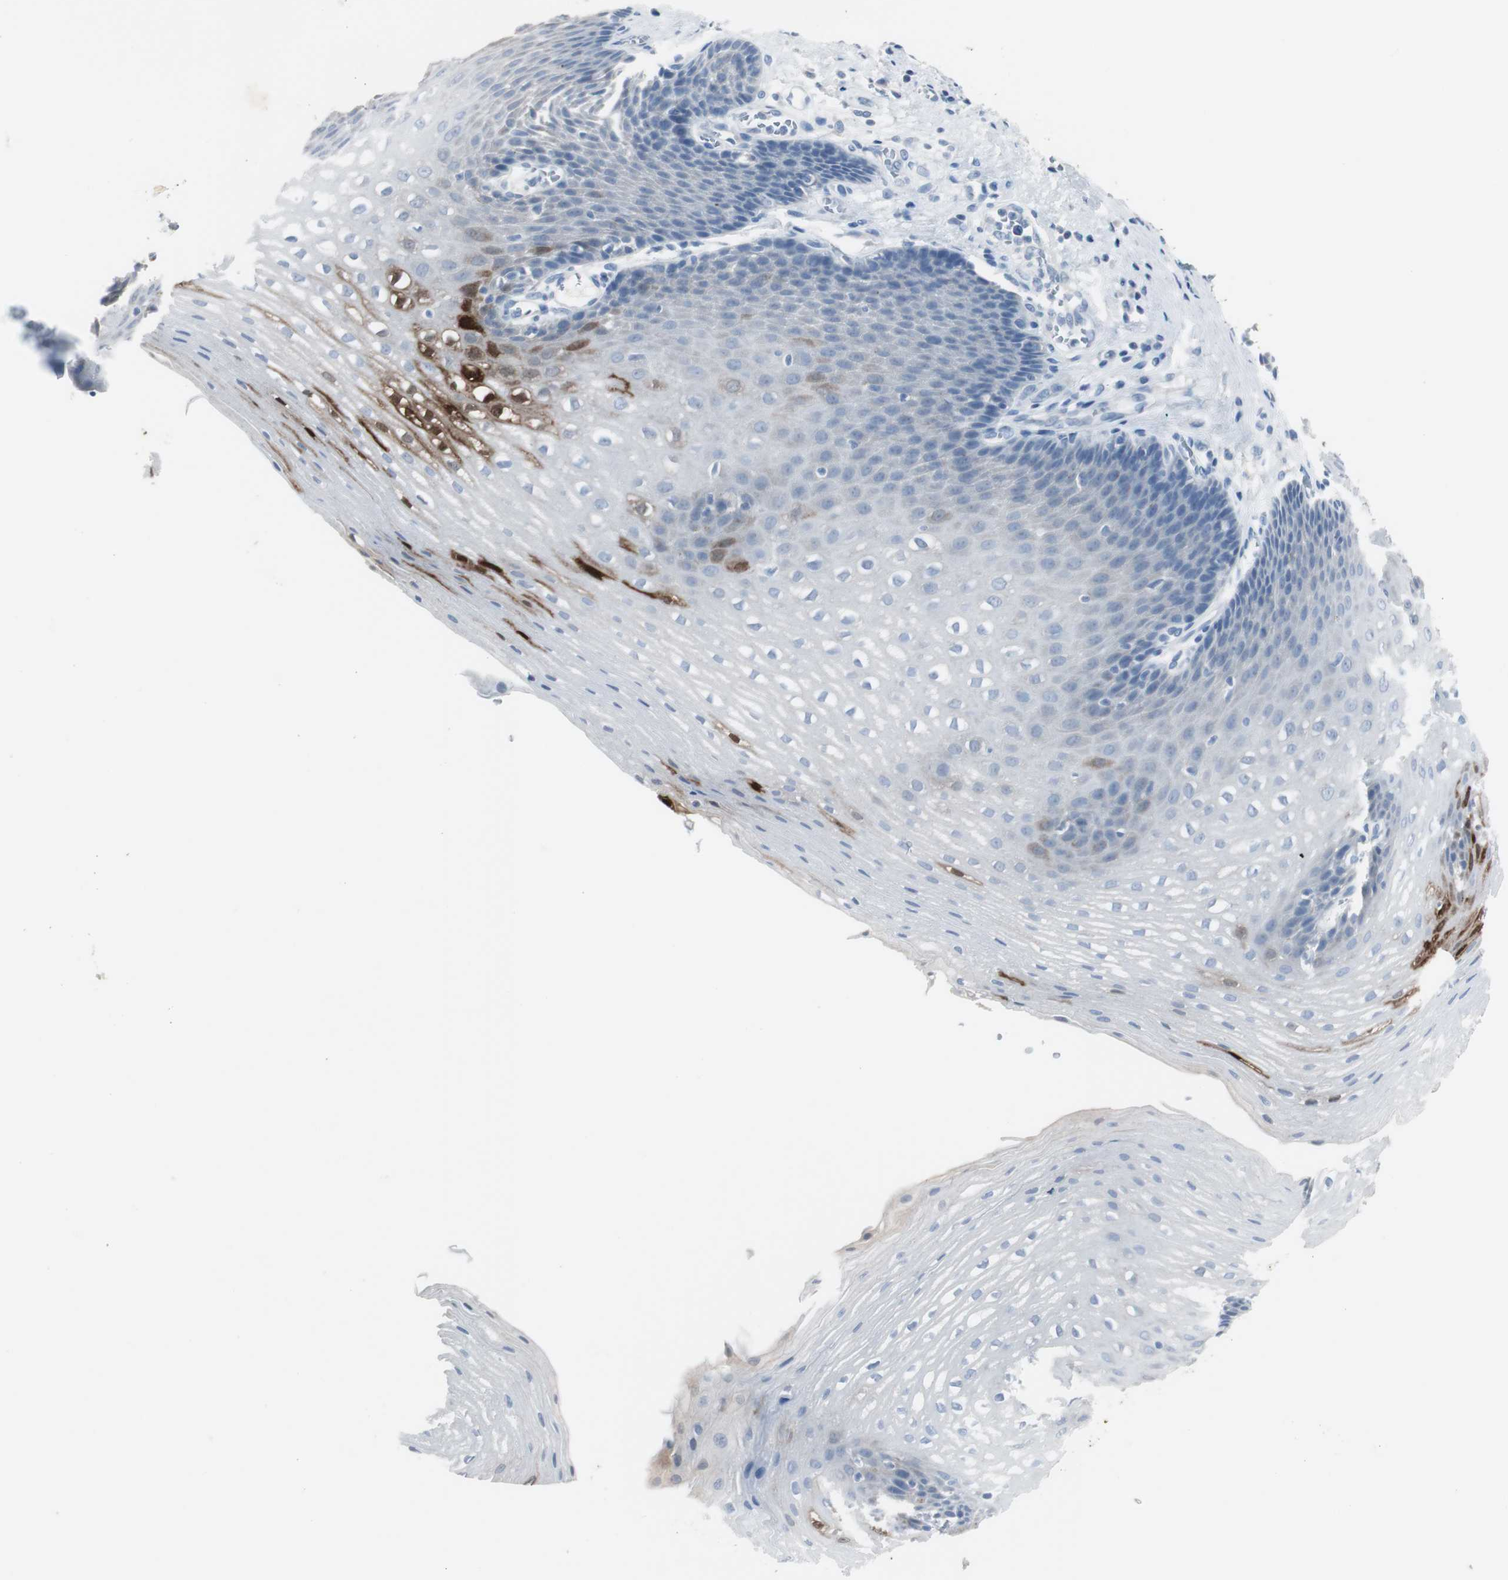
{"staining": {"intensity": "strong", "quantity": "<25%", "location": "cytoplasmic/membranous,nuclear"}, "tissue": "esophagus", "cell_type": "Squamous epithelial cells", "image_type": "normal", "snomed": [{"axis": "morphology", "description": "Normal tissue, NOS"}, {"axis": "topography", "description": "Esophagus"}], "caption": "IHC image of benign esophagus stained for a protein (brown), which demonstrates medium levels of strong cytoplasmic/membranous,nuclear positivity in about <25% of squamous epithelial cells.", "gene": "S100A7A", "patient": {"sex": "male", "age": 48}}